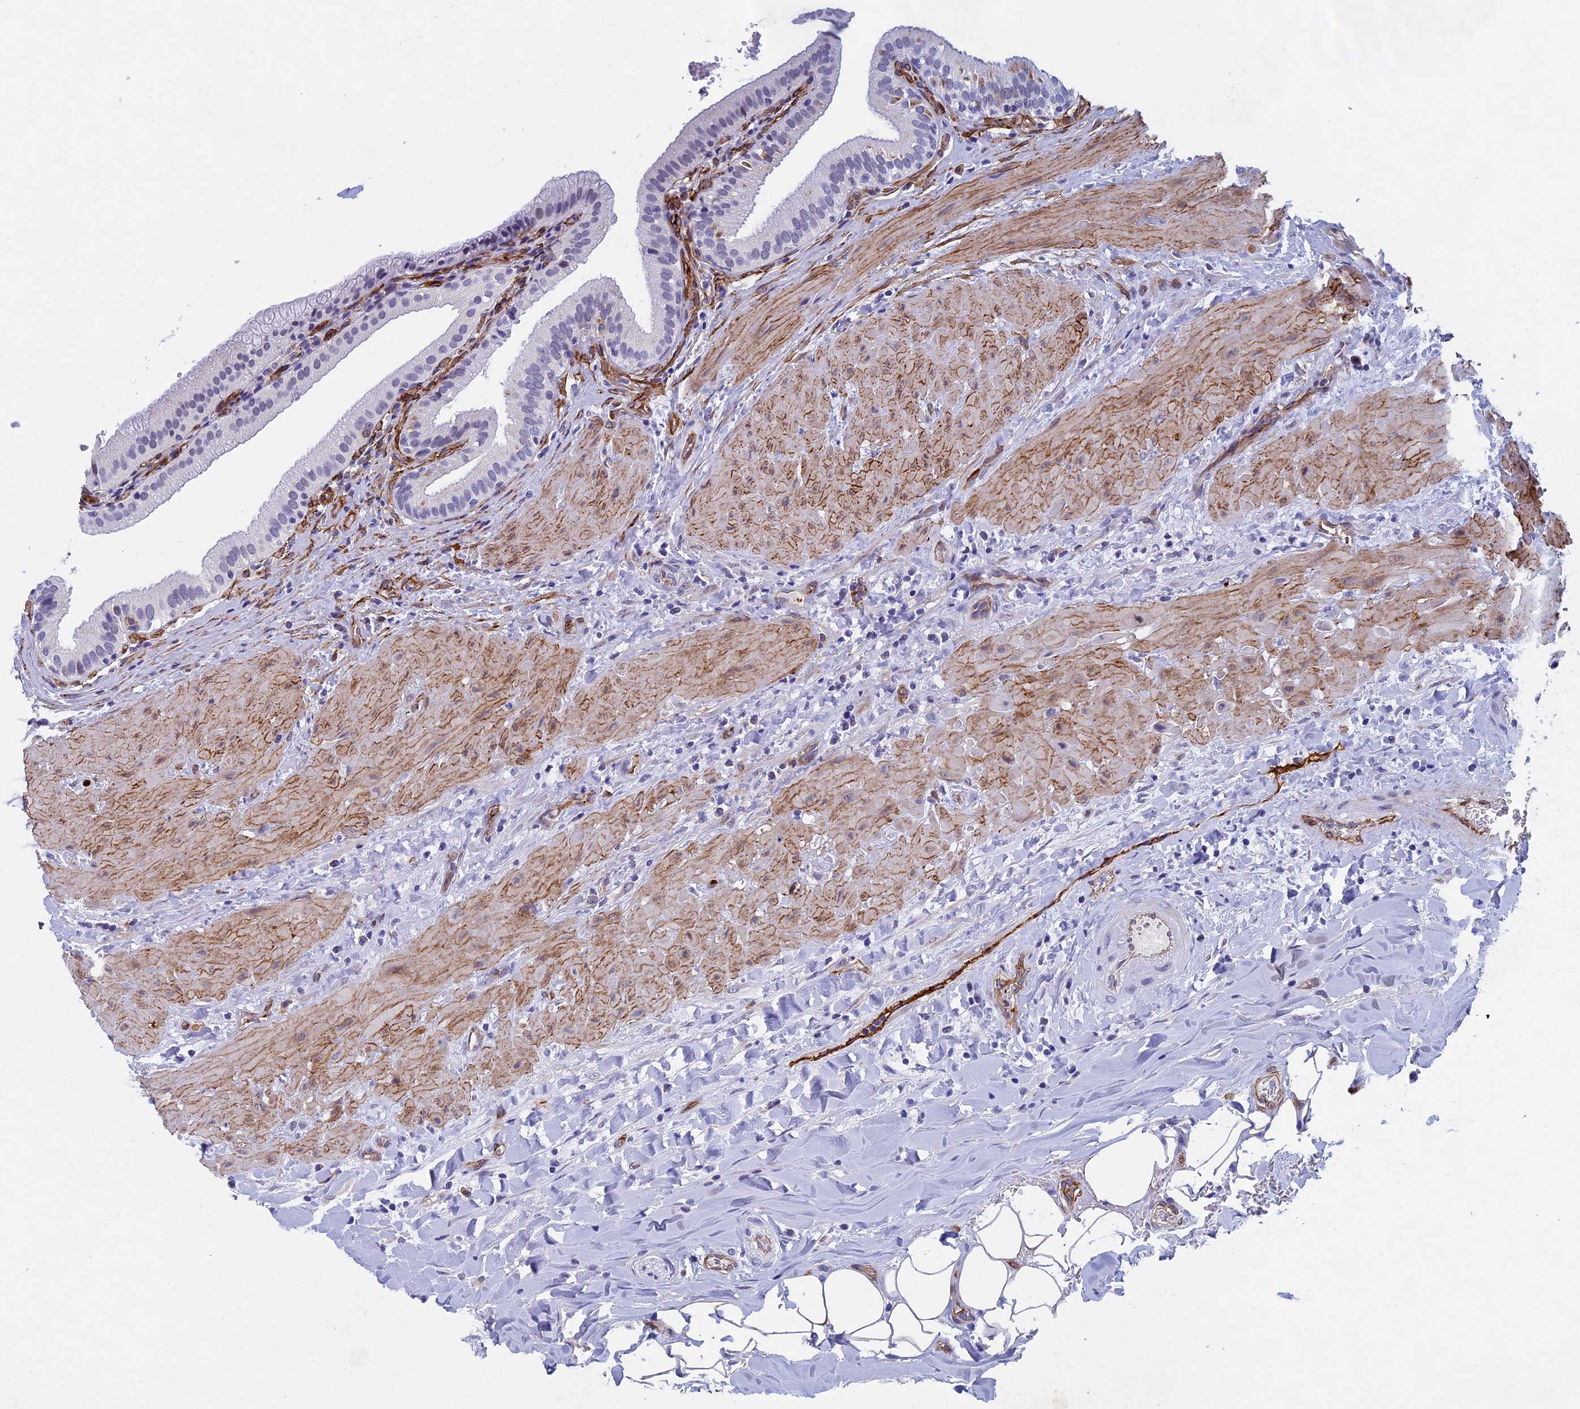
{"staining": {"intensity": "negative", "quantity": "none", "location": "none"}, "tissue": "gallbladder", "cell_type": "Glandular cells", "image_type": "normal", "snomed": [{"axis": "morphology", "description": "Normal tissue, NOS"}, {"axis": "topography", "description": "Gallbladder"}], "caption": "The photomicrograph displays no significant positivity in glandular cells of gallbladder.", "gene": "INSYN1", "patient": {"sex": "male", "age": 24}}